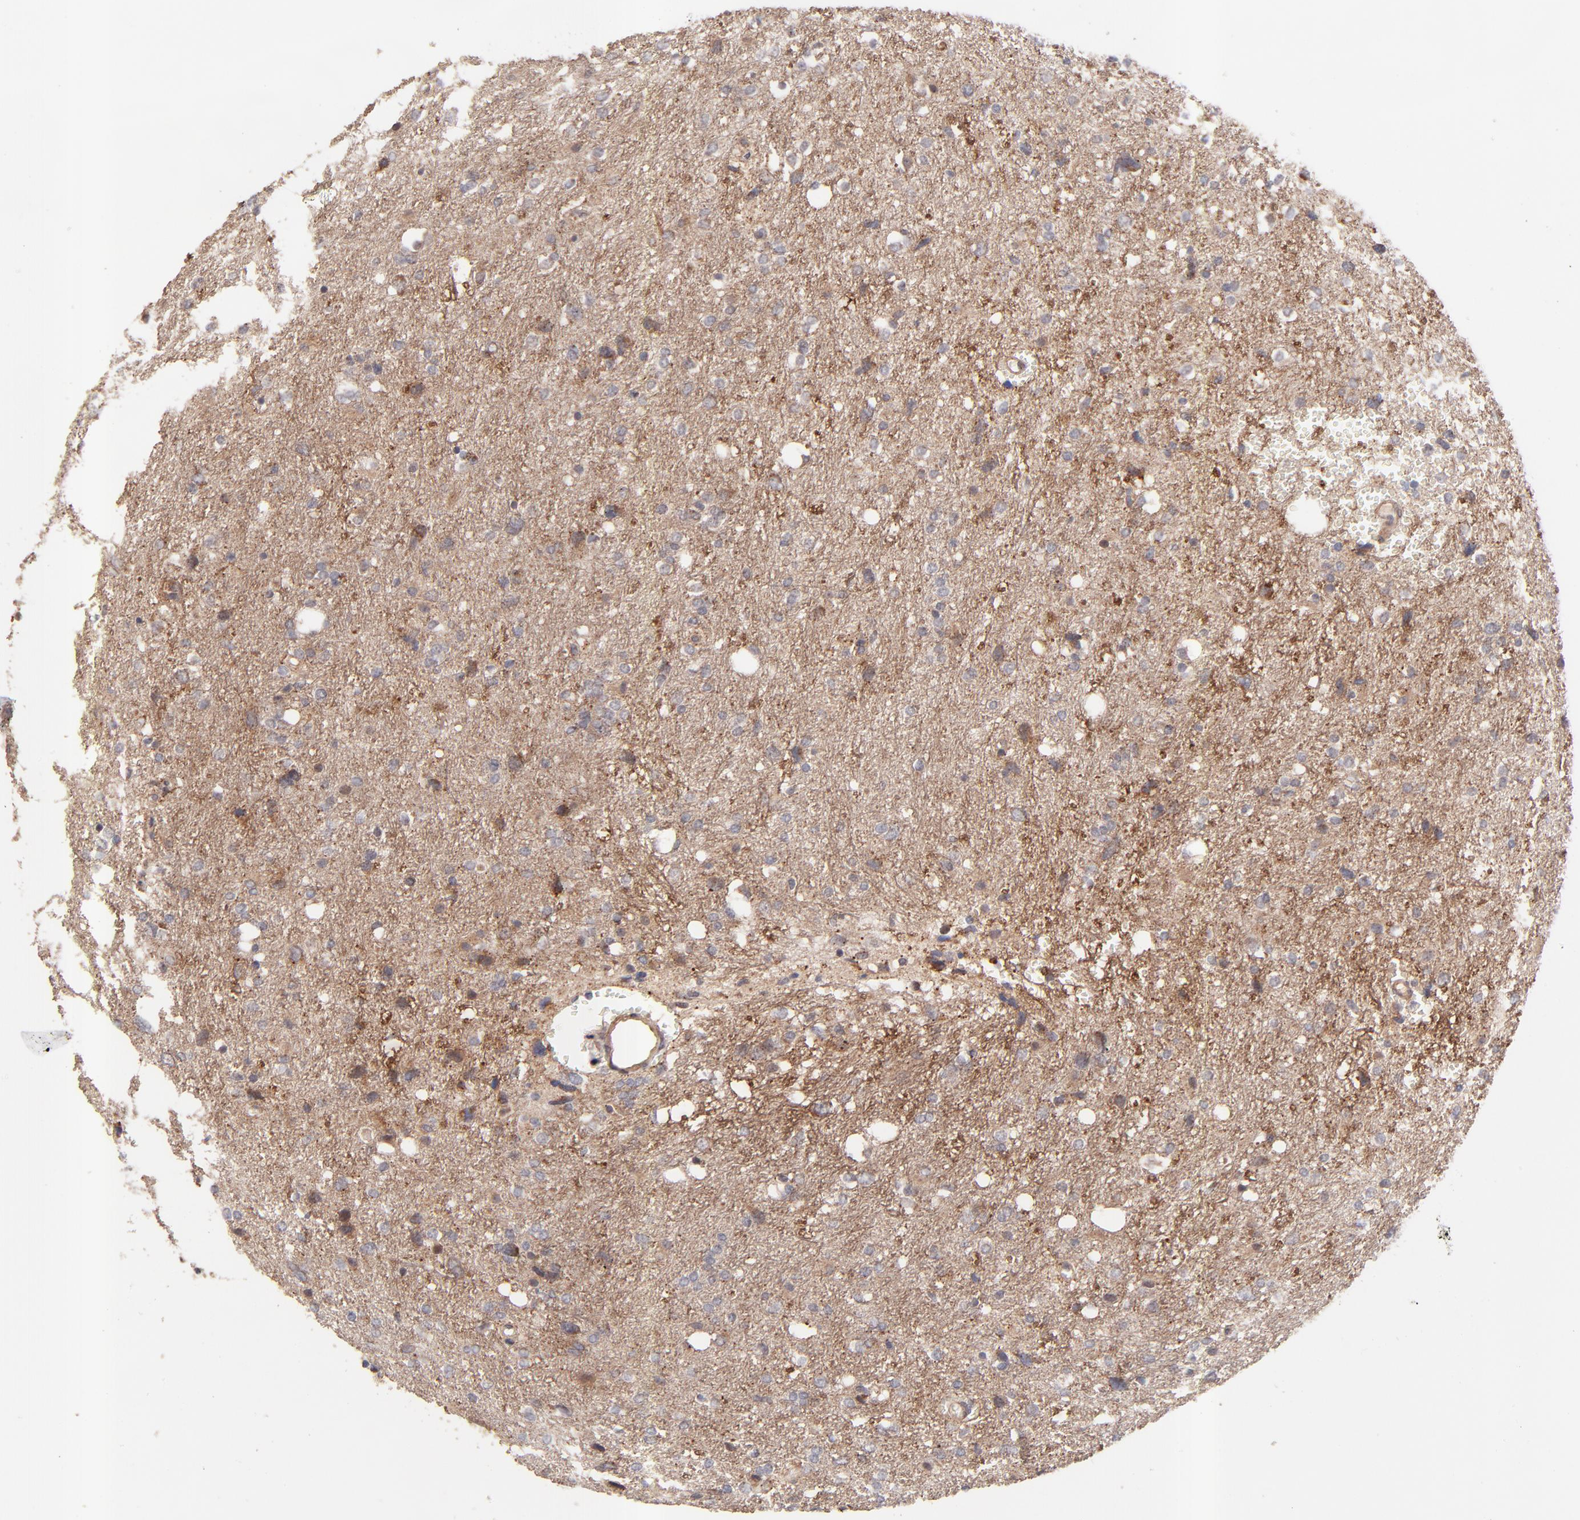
{"staining": {"intensity": "moderate", "quantity": "<25%", "location": "cytoplasmic/membranous"}, "tissue": "glioma", "cell_type": "Tumor cells", "image_type": "cancer", "snomed": [{"axis": "morphology", "description": "Glioma, malignant, High grade"}, {"axis": "topography", "description": "Brain"}], "caption": "Glioma stained with immunohistochemistry demonstrates moderate cytoplasmic/membranous positivity in approximately <25% of tumor cells. (IHC, brightfield microscopy, high magnification).", "gene": "BAIAP2L2", "patient": {"sex": "female", "age": 59}}